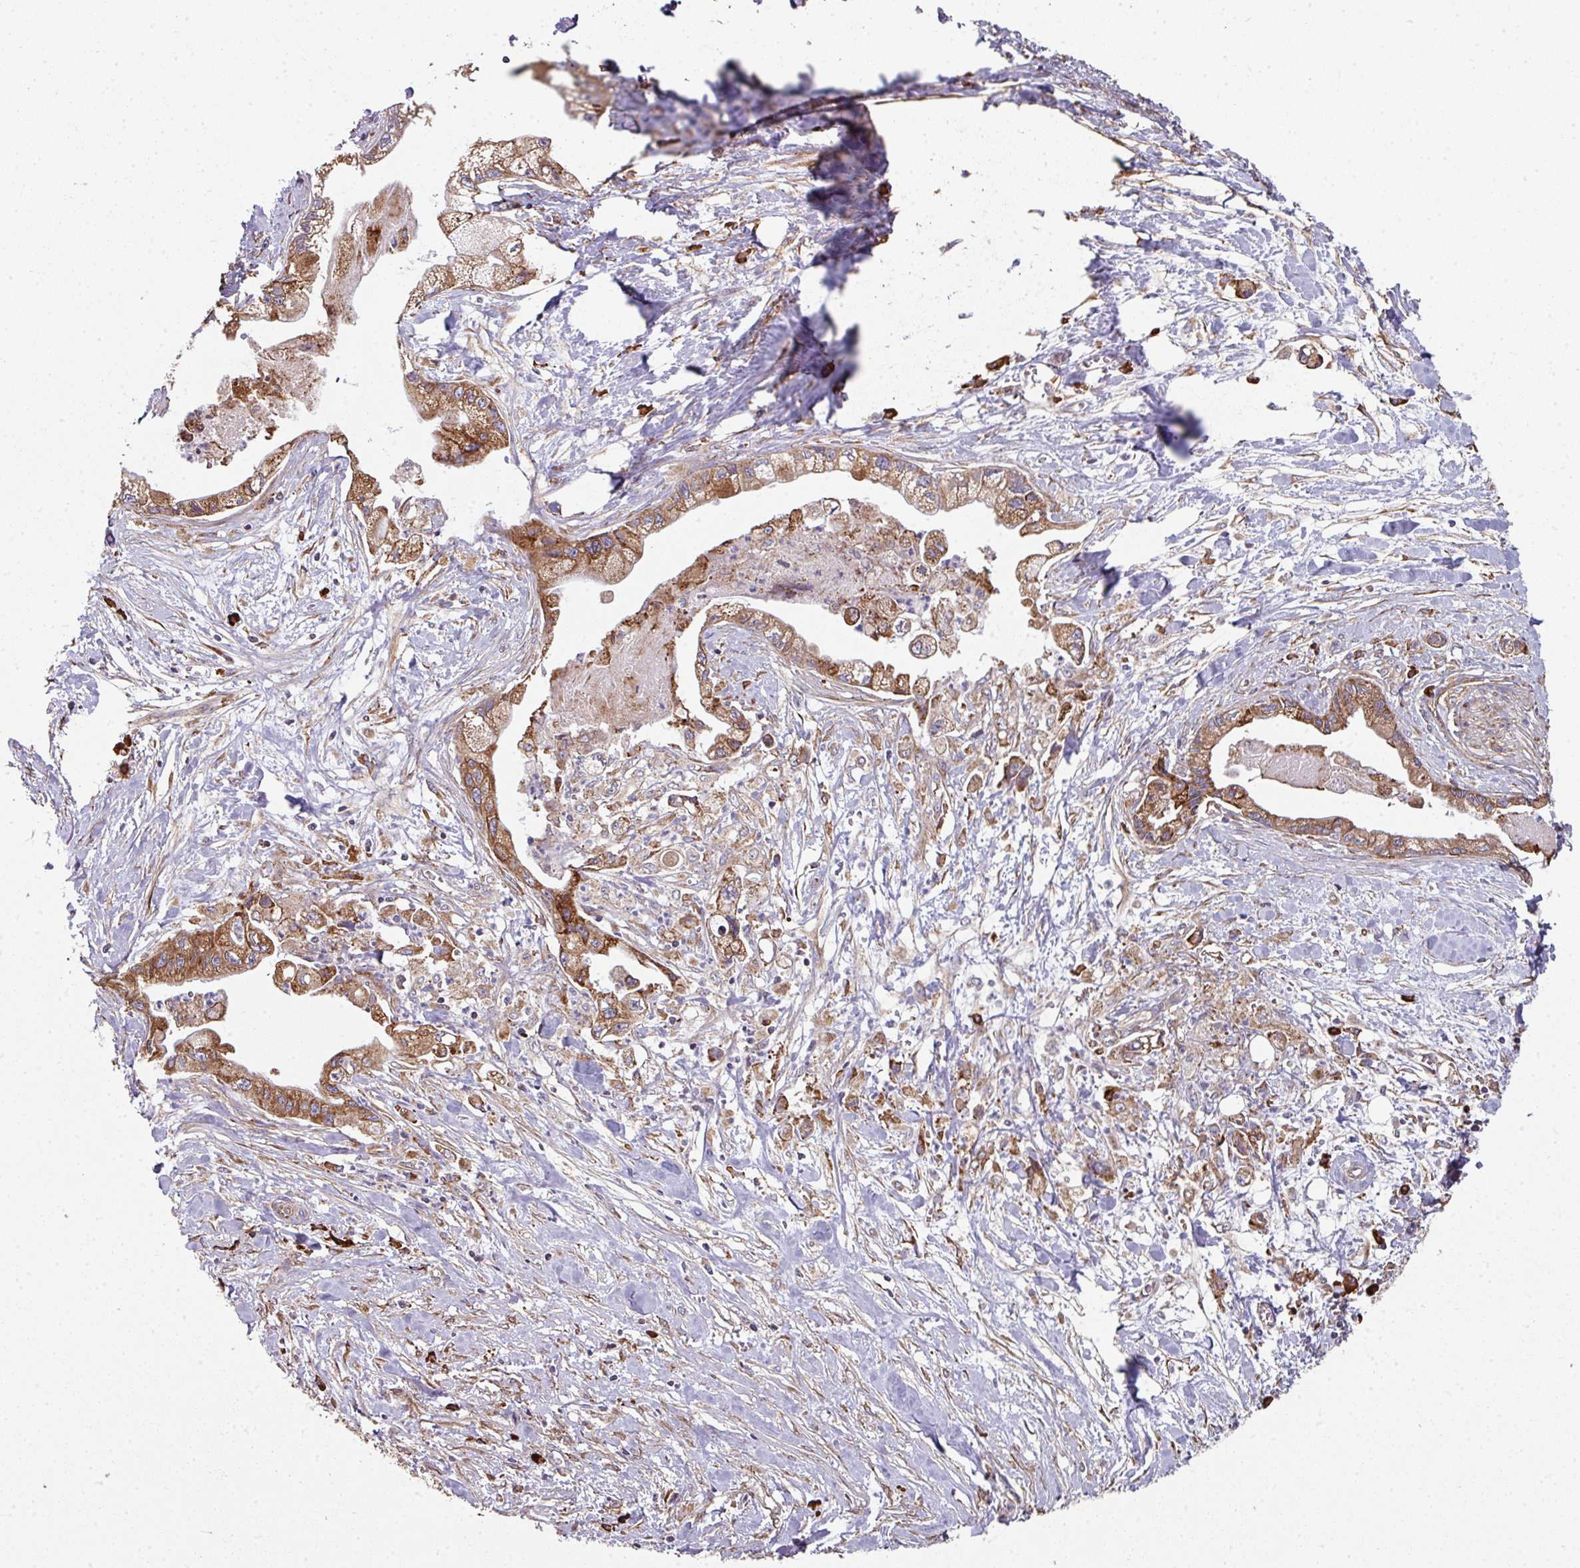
{"staining": {"intensity": "moderate", "quantity": ">75%", "location": "cytoplasmic/membranous"}, "tissue": "pancreatic cancer", "cell_type": "Tumor cells", "image_type": "cancer", "snomed": [{"axis": "morphology", "description": "Adenocarcinoma, NOS"}, {"axis": "topography", "description": "Pancreas"}], "caption": "This photomicrograph demonstrates pancreatic cancer (adenocarcinoma) stained with IHC to label a protein in brown. The cytoplasmic/membranous of tumor cells show moderate positivity for the protein. Nuclei are counter-stained blue.", "gene": "FAT4", "patient": {"sex": "male", "age": 61}}